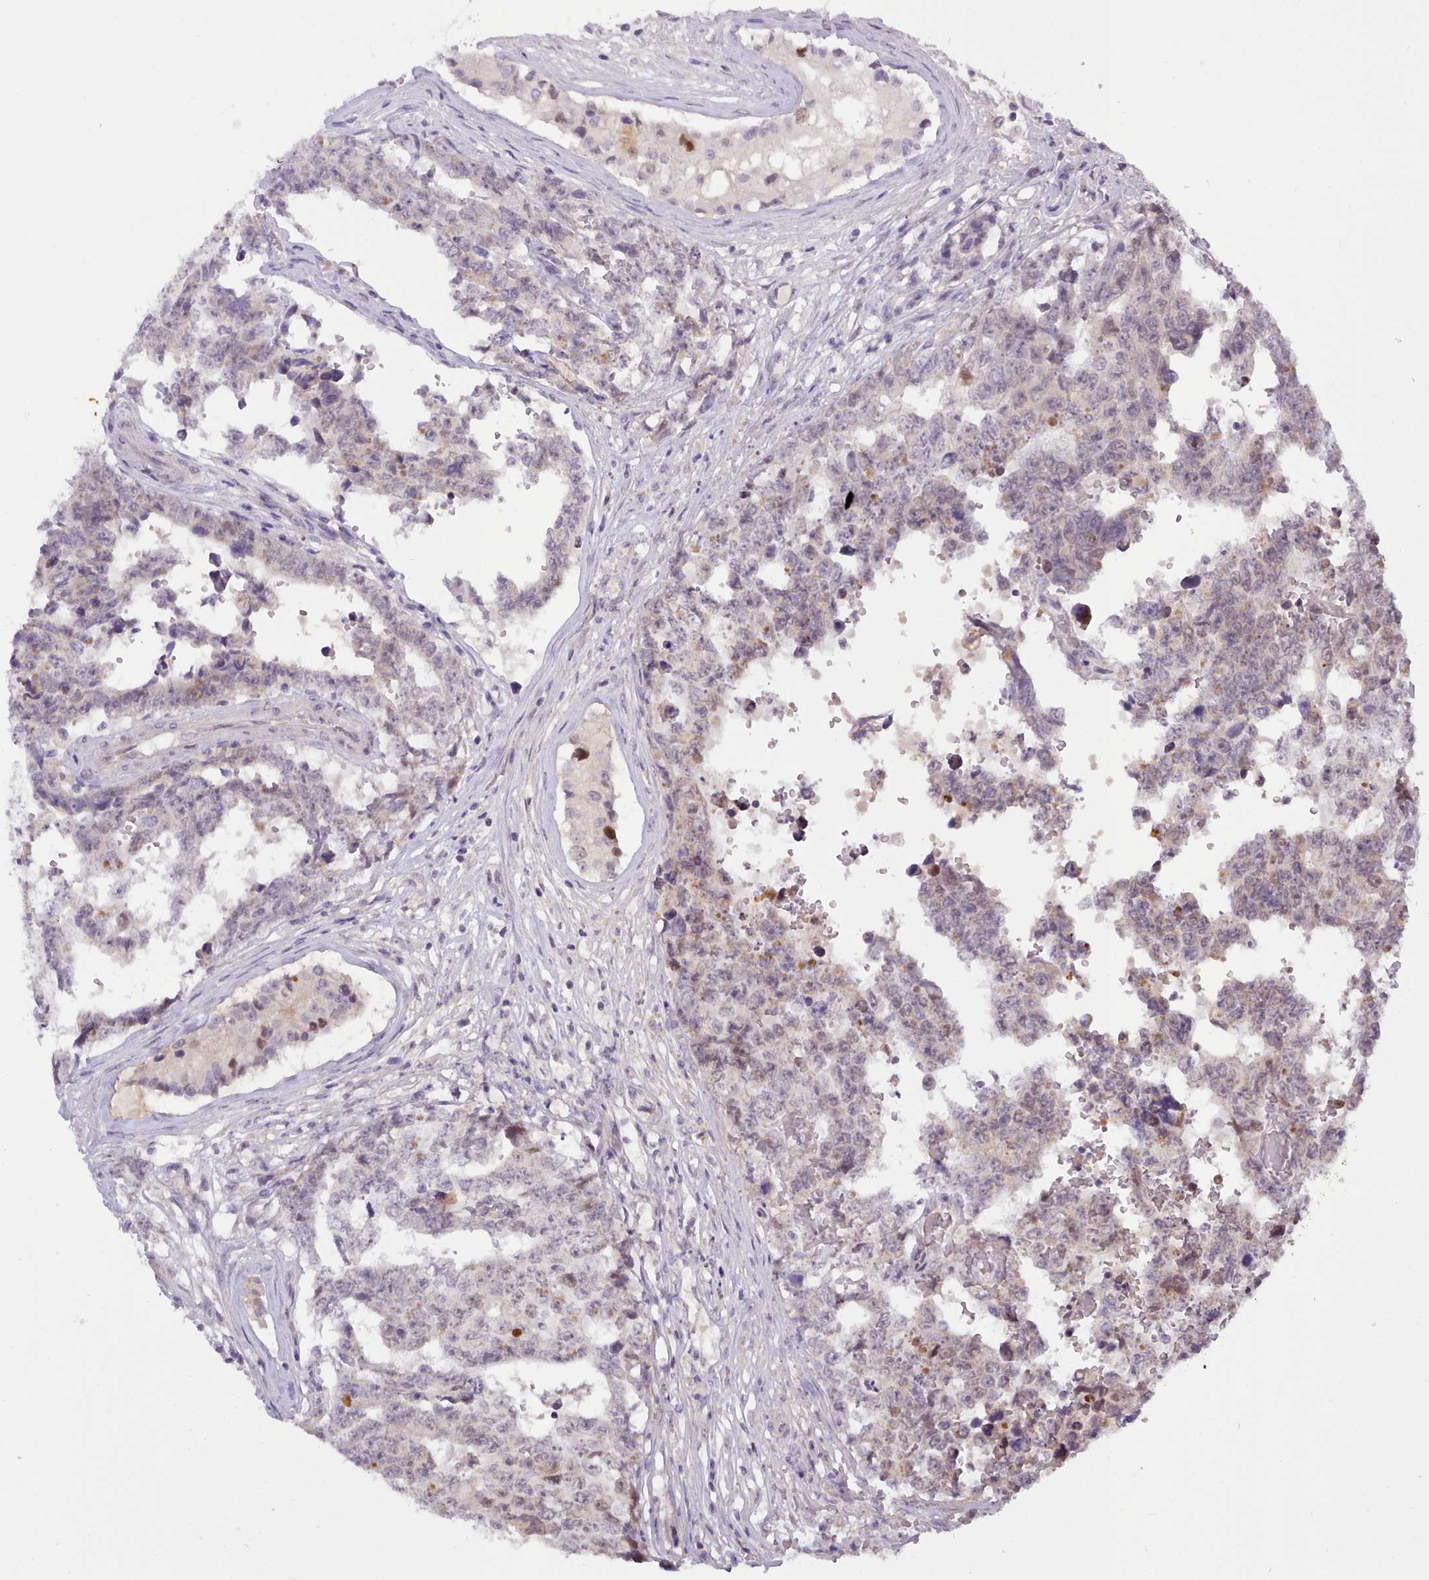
{"staining": {"intensity": "moderate", "quantity": "<25%", "location": "nuclear"}, "tissue": "testis cancer", "cell_type": "Tumor cells", "image_type": "cancer", "snomed": [{"axis": "morphology", "description": "Normal tissue, NOS"}, {"axis": "morphology", "description": "Carcinoma, Embryonal, NOS"}, {"axis": "topography", "description": "Testis"}, {"axis": "topography", "description": "Epididymis"}], "caption": "Testis cancer (embryonal carcinoma) stained for a protein reveals moderate nuclear positivity in tumor cells.", "gene": "ARL17A", "patient": {"sex": "male", "age": 25}}